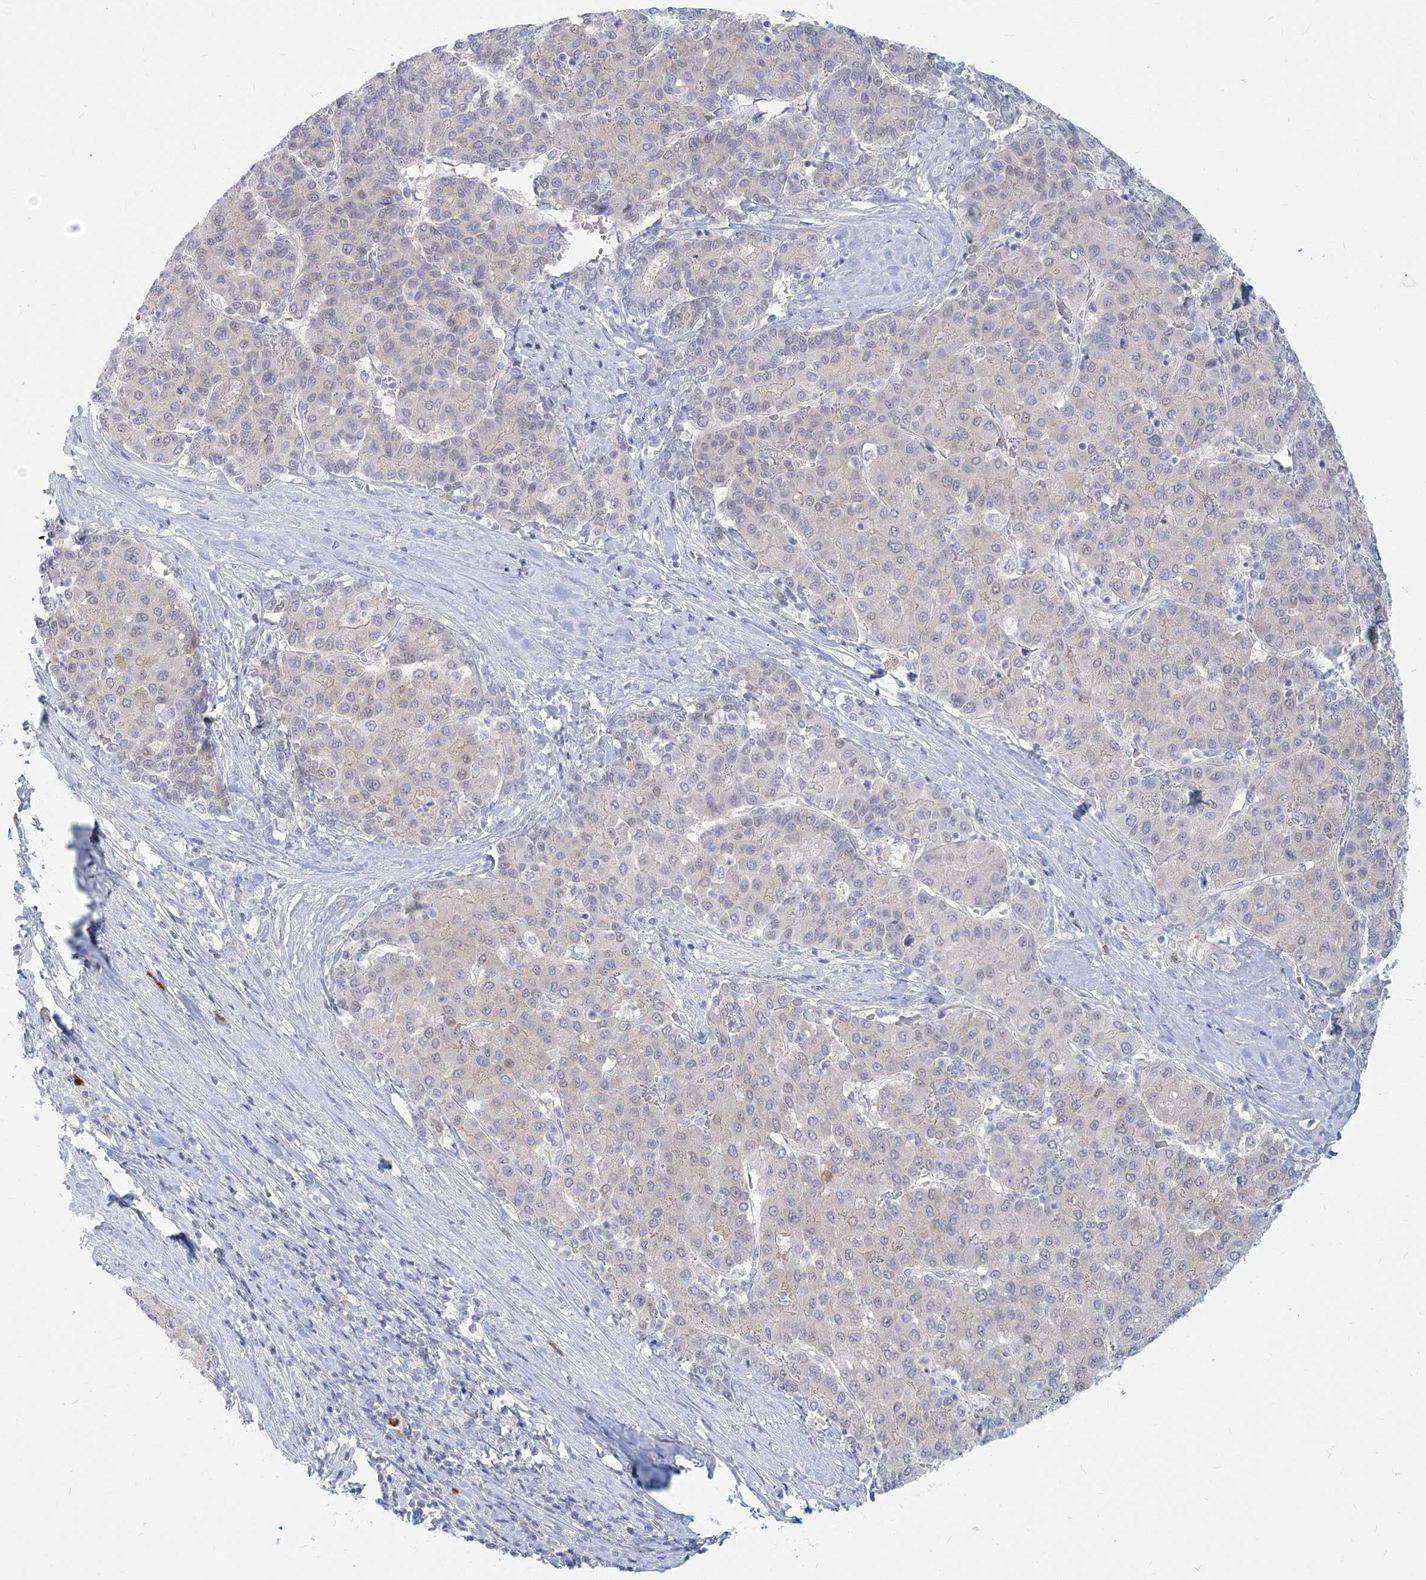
{"staining": {"intensity": "negative", "quantity": "none", "location": "none"}, "tissue": "liver cancer", "cell_type": "Tumor cells", "image_type": "cancer", "snomed": [{"axis": "morphology", "description": "Carcinoma, Hepatocellular, NOS"}, {"axis": "topography", "description": "Liver"}], "caption": "High power microscopy photomicrograph of an immunohistochemistry (IHC) micrograph of hepatocellular carcinoma (liver), revealing no significant positivity in tumor cells.", "gene": "GMPPA", "patient": {"sex": "male", "age": 65}}